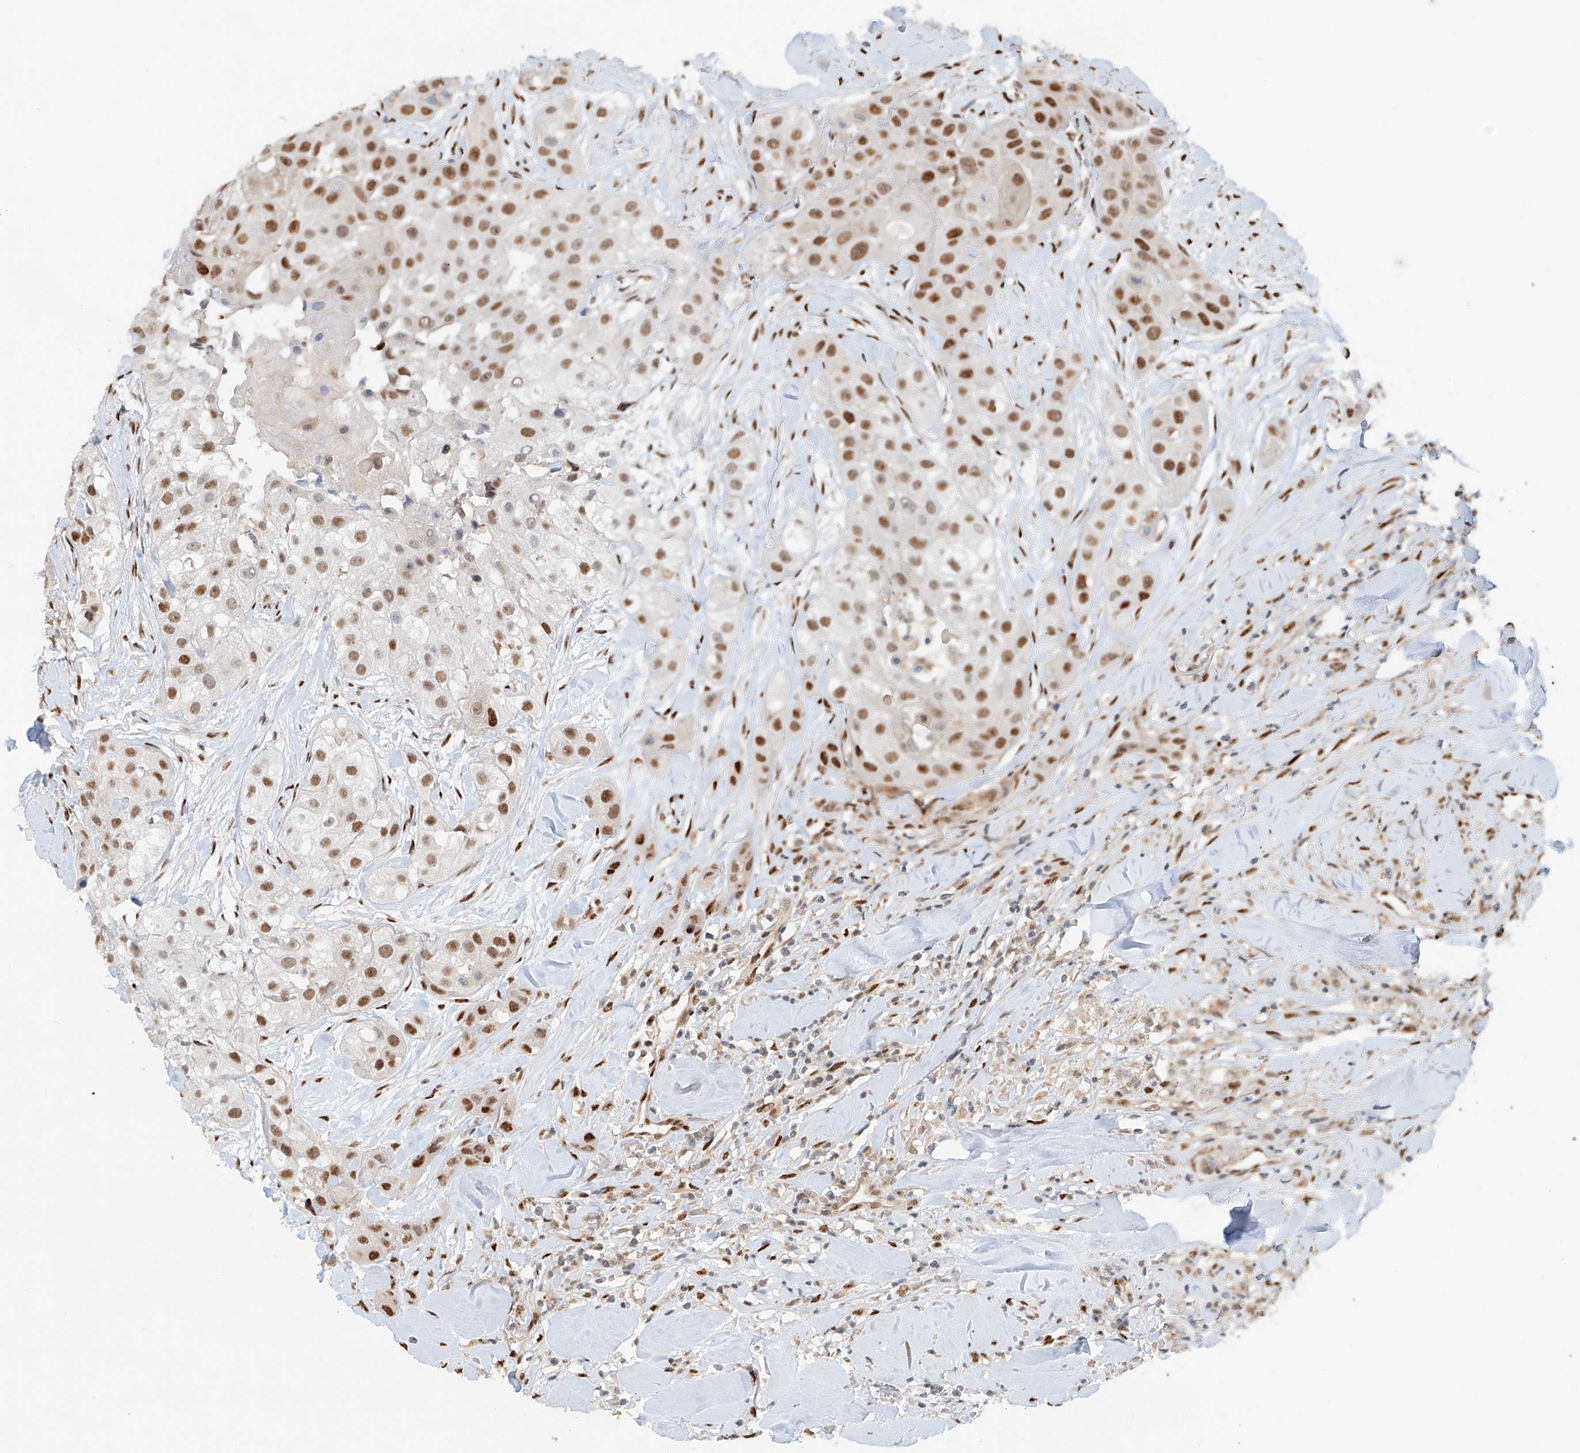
{"staining": {"intensity": "moderate", "quantity": ">75%", "location": "nuclear"}, "tissue": "head and neck cancer", "cell_type": "Tumor cells", "image_type": "cancer", "snomed": [{"axis": "morphology", "description": "Normal tissue, NOS"}, {"axis": "morphology", "description": "Squamous cell carcinoma, NOS"}, {"axis": "topography", "description": "Skeletal muscle"}, {"axis": "topography", "description": "Head-Neck"}], "caption": "Tumor cells display moderate nuclear positivity in approximately >75% of cells in head and neck squamous cell carcinoma.", "gene": "ZNF514", "patient": {"sex": "male", "age": 51}}